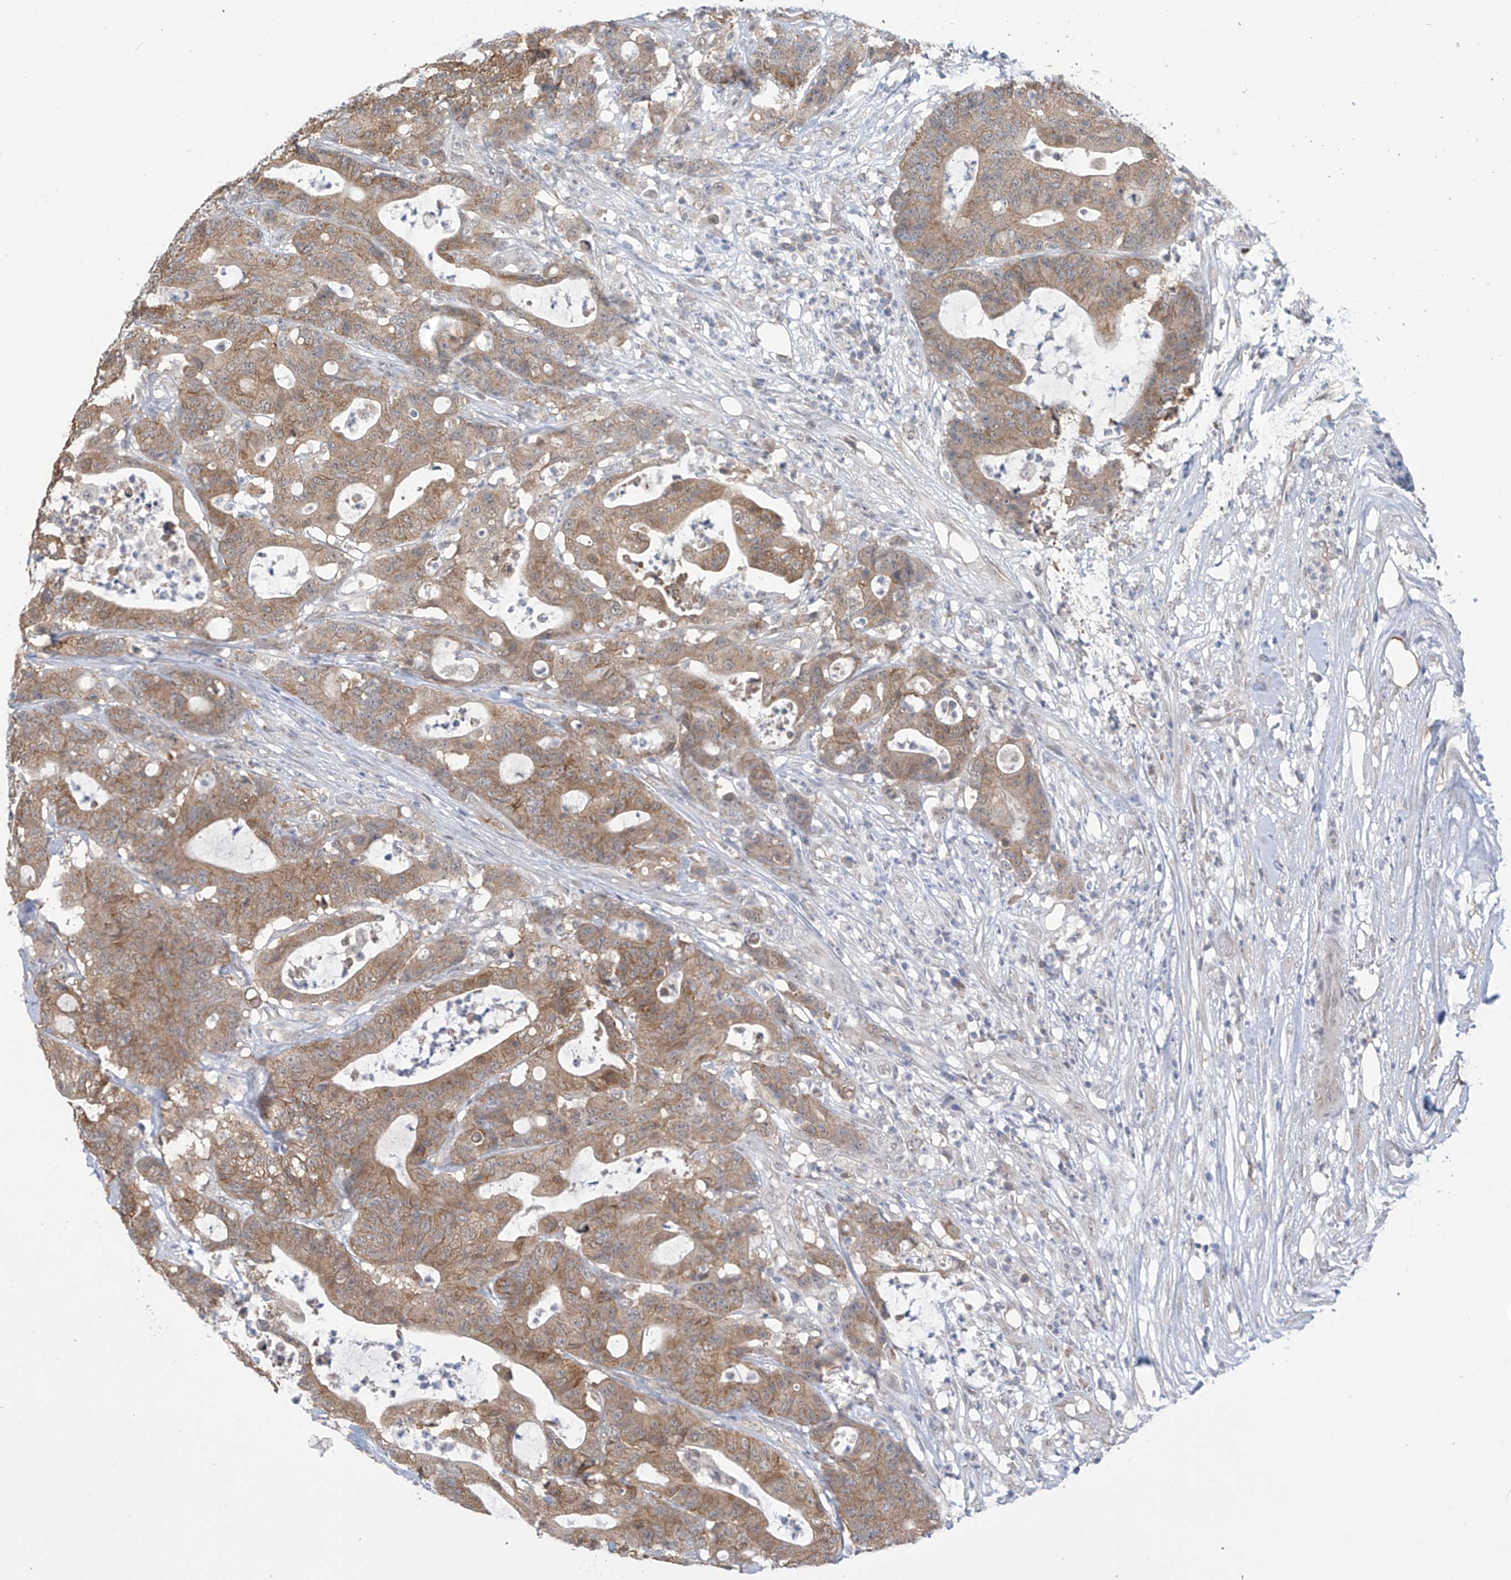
{"staining": {"intensity": "moderate", "quantity": ">75%", "location": "cytoplasmic/membranous"}, "tissue": "colorectal cancer", "cell_type": "Tumor cells", "image_type": "cancer", "snomed": [{"axis": "morphology", "description": "Adenocarcinoma, NOS"}, {"axis": "topography", "description": "Colon"}], "caption": "This is an image of immunohistochemistry (IHC) staining of colorectal cancer (adenocarcinoma), which shows moderate staining in the cytoplasmic/membranous of tumor cells.", "gene": "KIAA1522", "patient": {"sex": "female", "age": 84}}